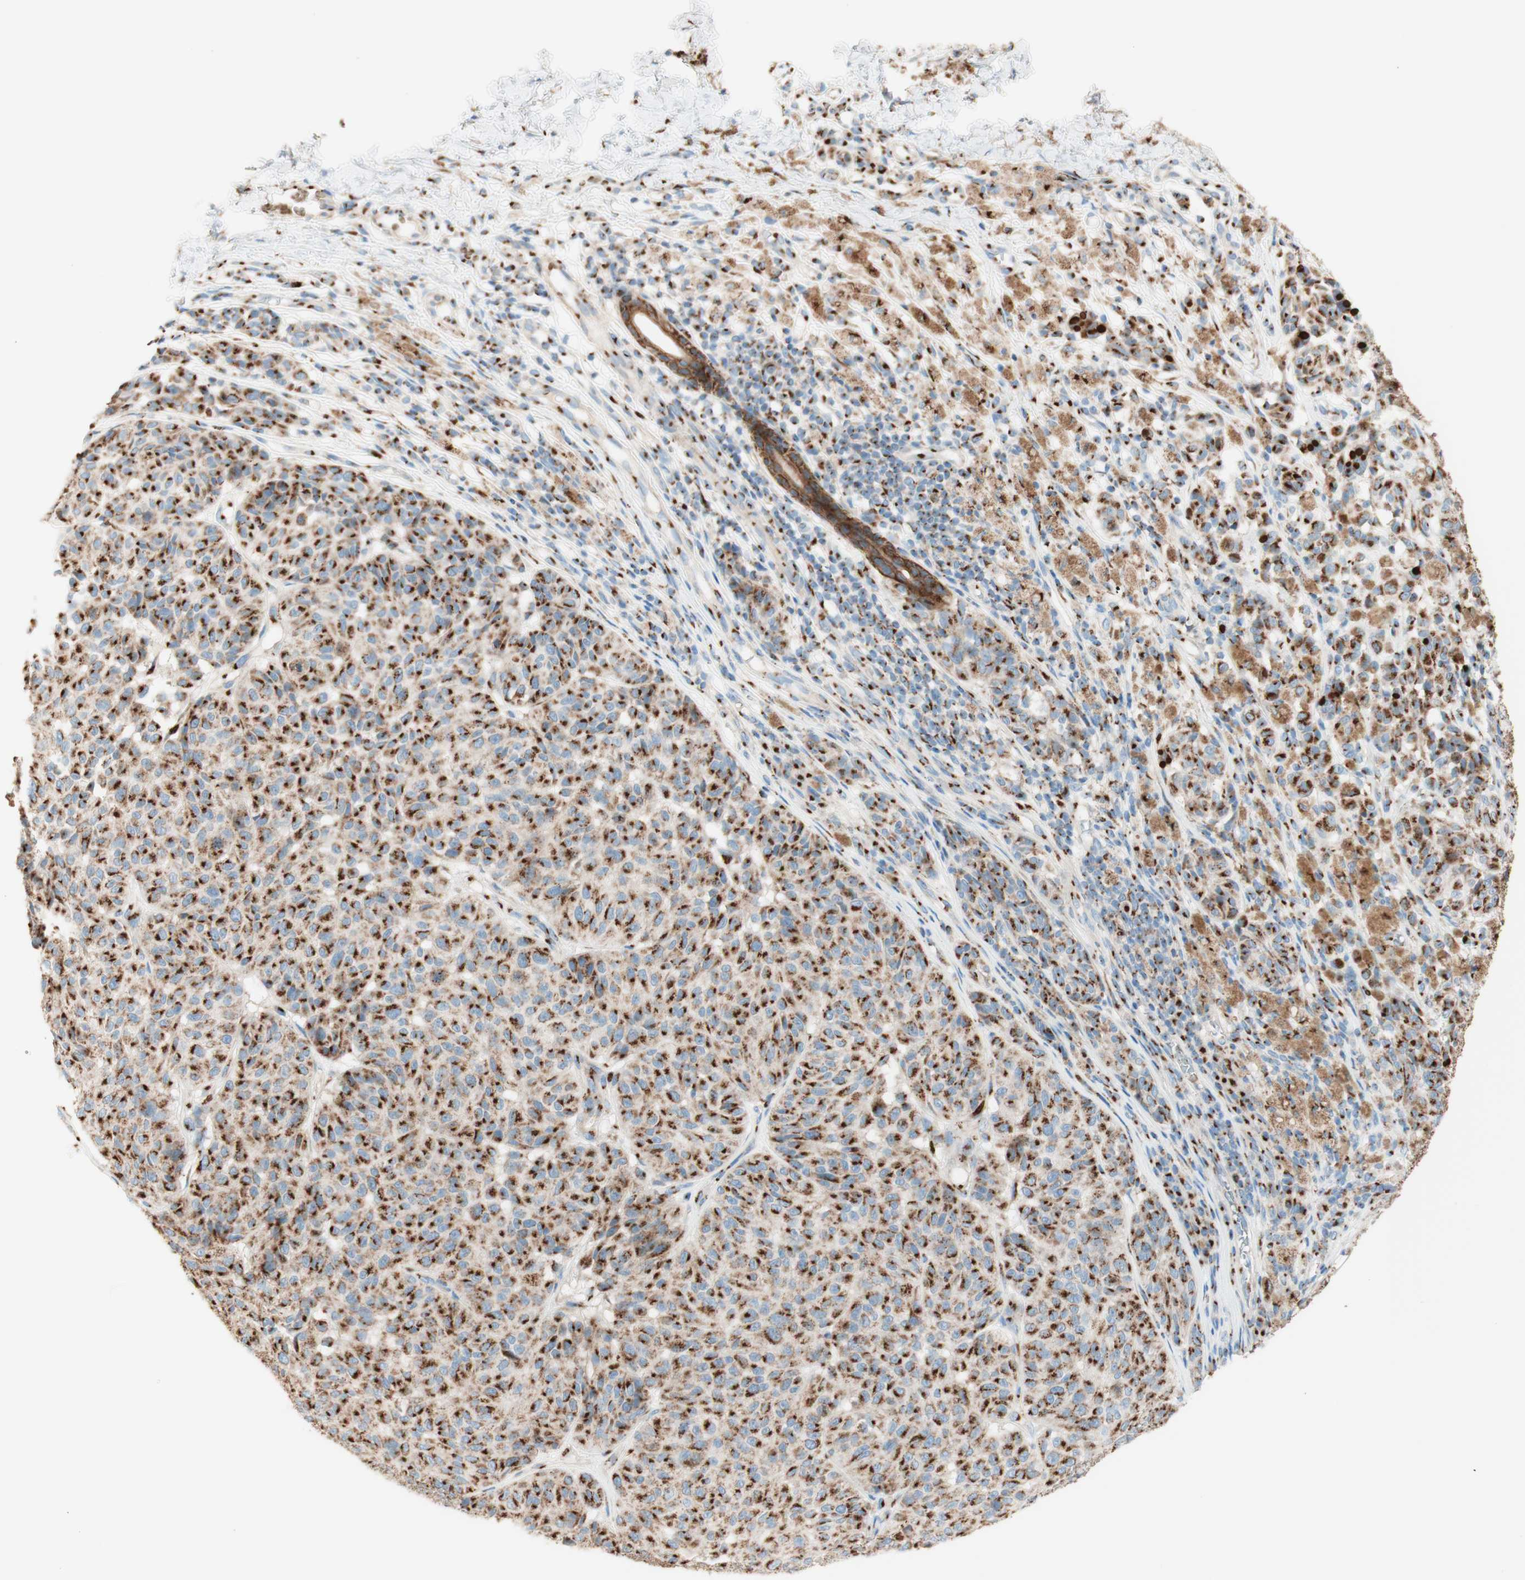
{"staining": {"intensity": "strong", "quantity": ">75%", "location": "cytoplasmic/membranous"}, "tissue": "melanoma", "cell_type": "Tumor cells", "image_type": "cancer", "snomed": [{"axis": "morphology", "description": "Malignant melanoma, NOS"}, {"axis": "topography", "description": "Skin"}], "caption": "Brown immunohistochemical staining in human melanoma reveals strong cytoplasmic/membranous positivity in approximately >75% of tumor cells. (Stains: DAB in brown, nuclei in blue, Microscopy: brightfield microscopy at high magnification).", "gene": "GOLGB1", "patient": {"sex": "female", "age": 46}}